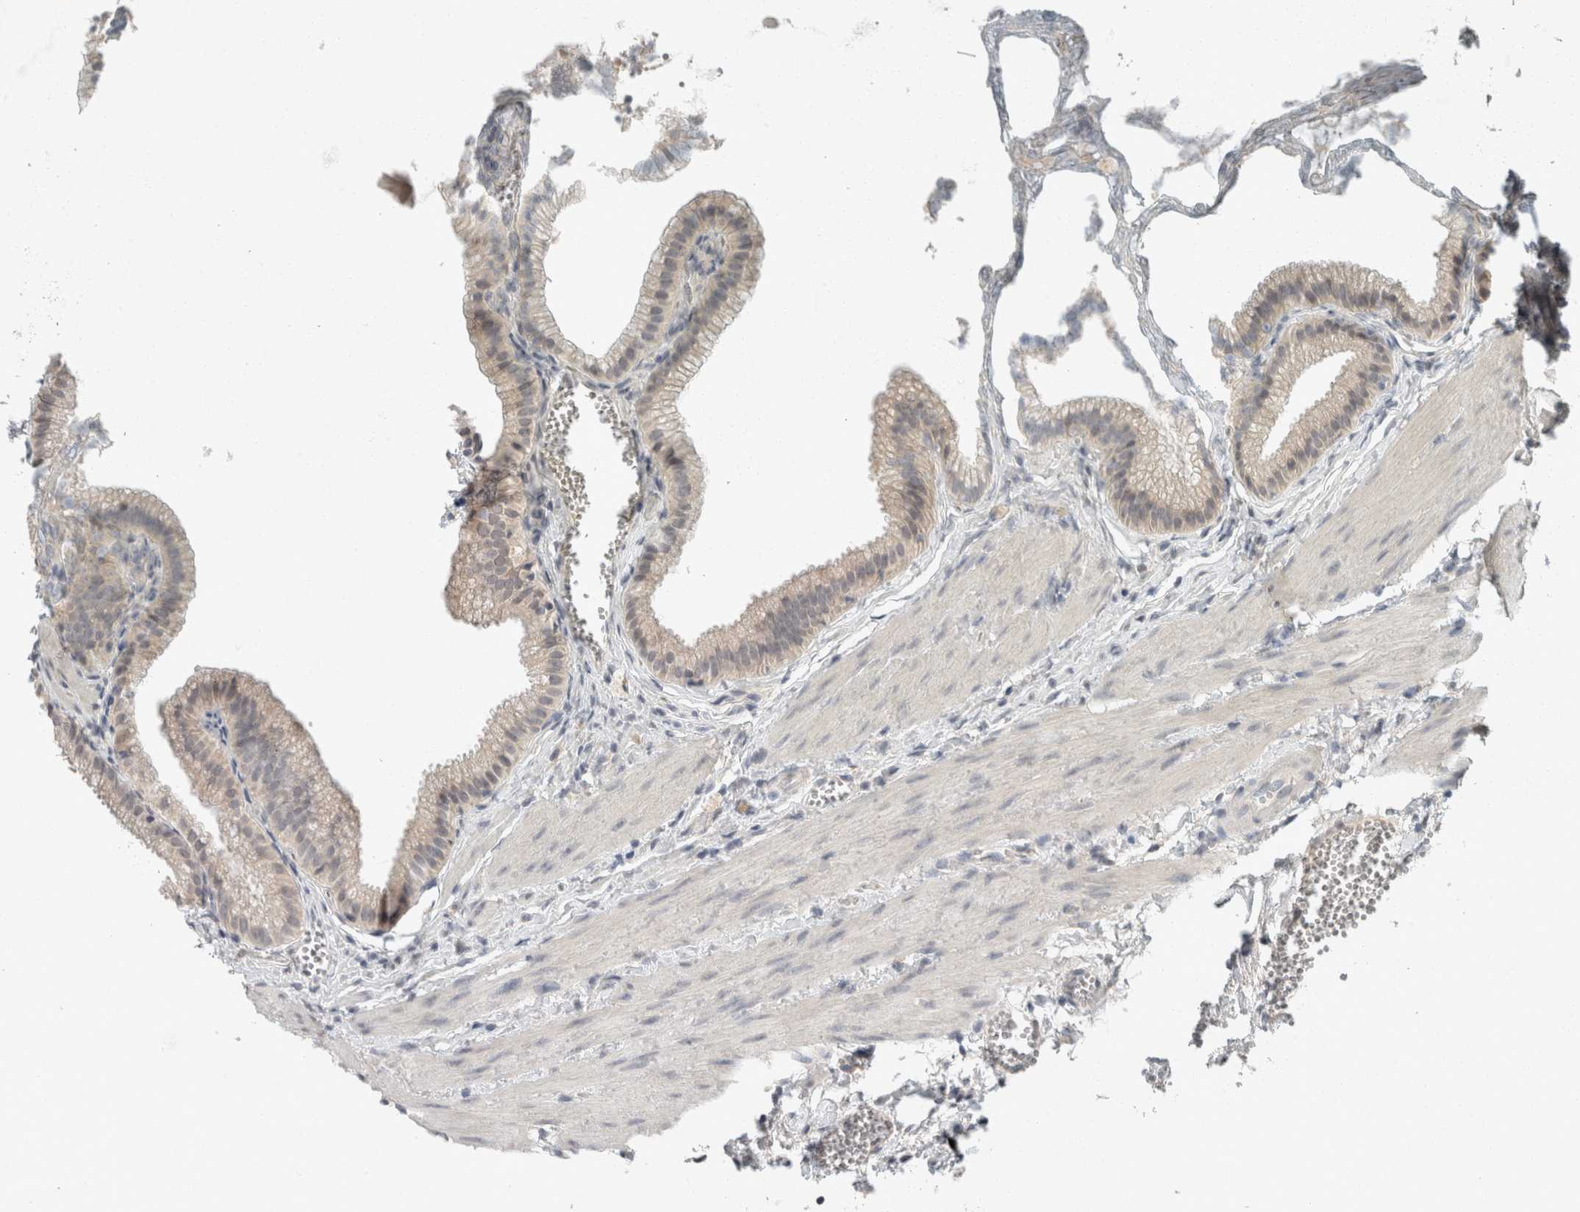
{"staining": {"intensity": "weak", "quantity": ">75%", "location": "cytoplasmic/membranous"}, "tissue": "gallbladder", "cell_type": "Glandular cells", "image_type": "normal", "snomed": [{"axis": "morphology", "description": "Normal tissue, NOS"}, {"axis": "topography", "description": "Gallbladder"}], "caption": "Weak cytoplasmic/membranous expression is present in approximately >75% of glandular cells in benign gallbladder.", "gene": "TRIT1", "patient": {"sex": "male", "age": 38}}